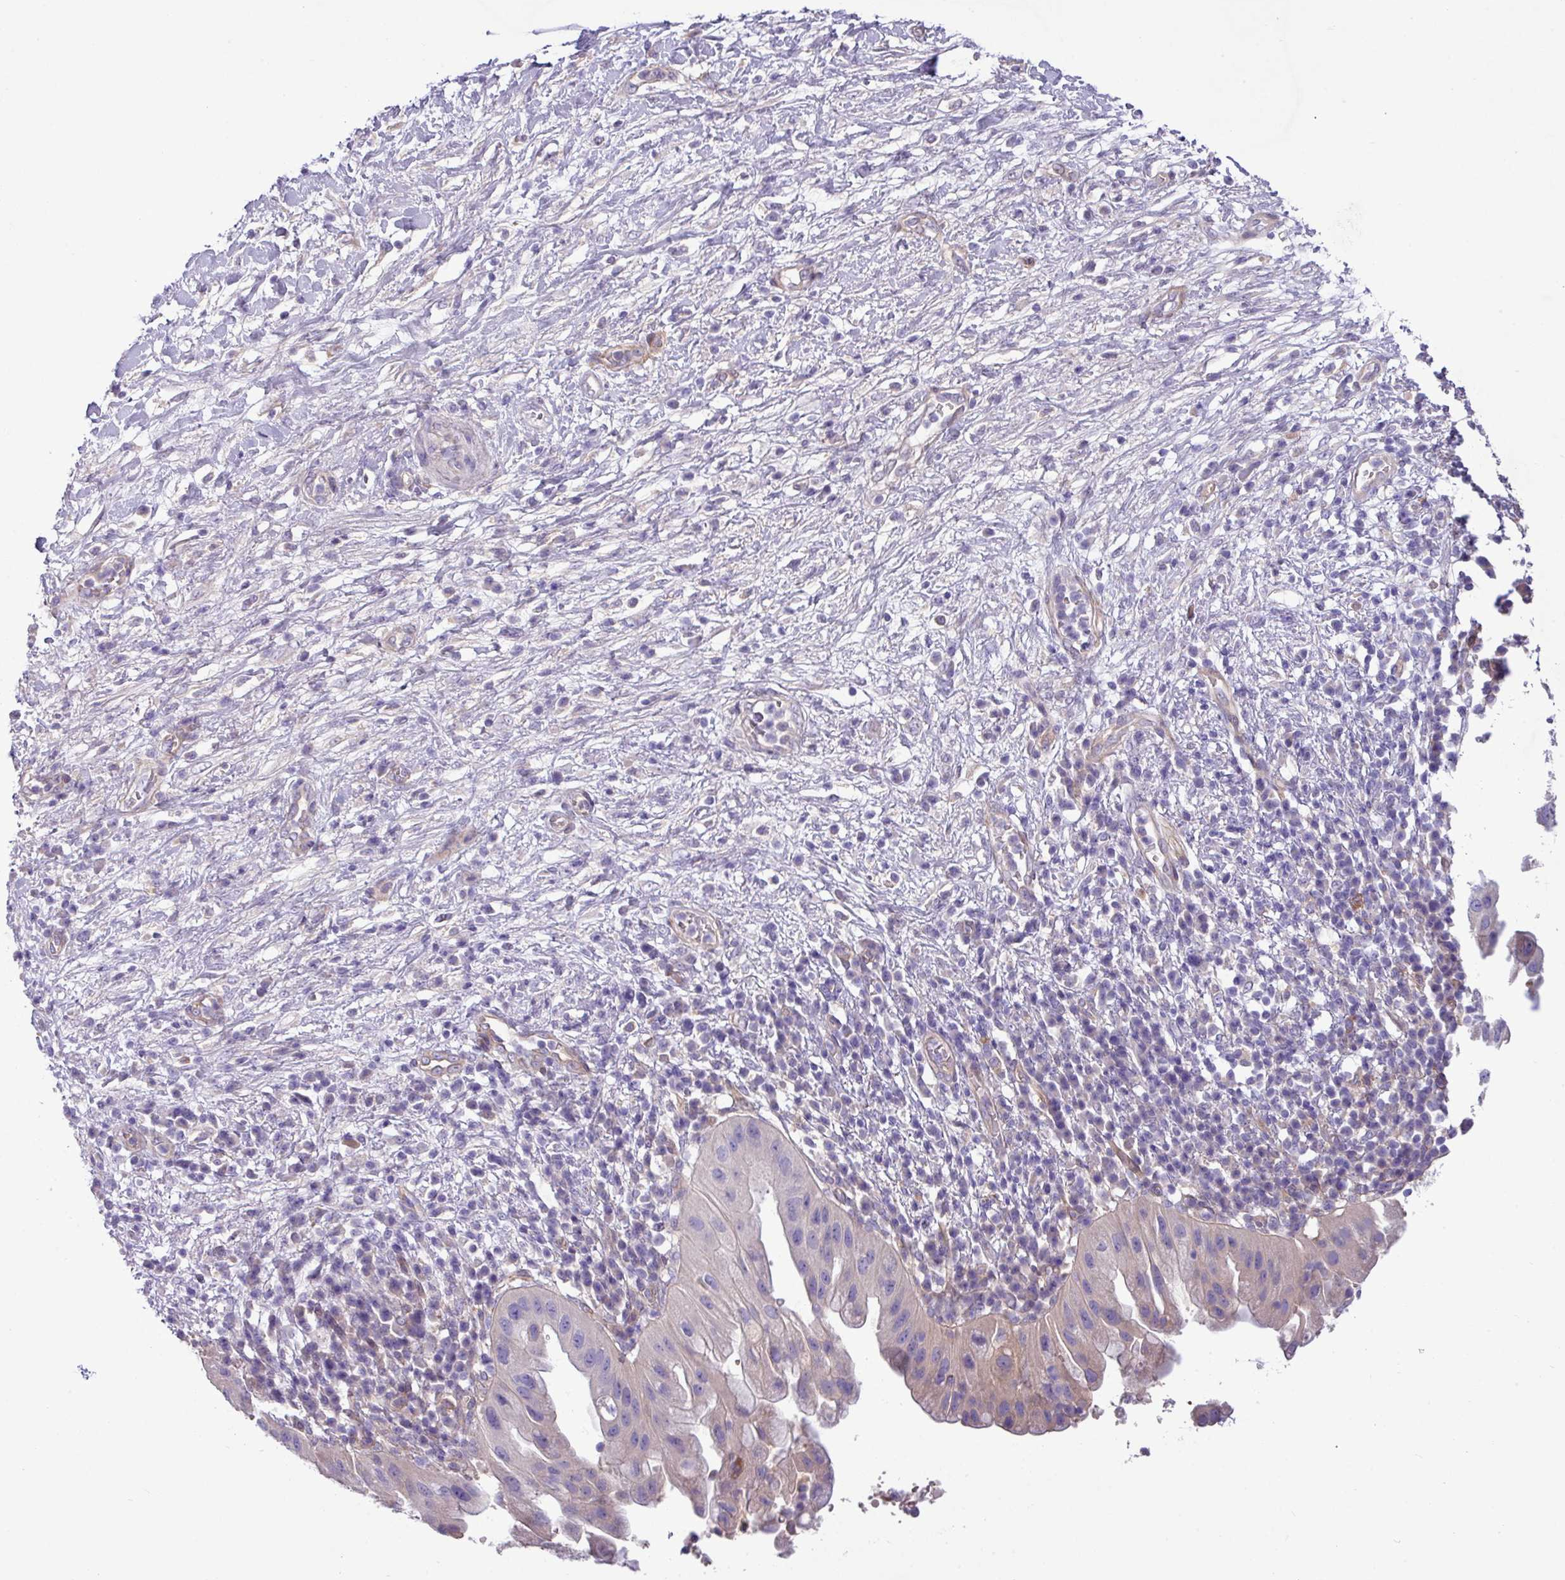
{"staining": {"intensity": "negative", "quantity": "none", "location": "none"}, "tissue": "pancreatic cancer", "cell_type": "Tumor cells", "image_type": "cancer", "snomed": [{"axis": "morphology", "description": "Adenocarcinoma, NOS"}, {"axis": "topography", "description": "Pancreas"}], "caption": "Image shows no protein expression in tumor cells of pancreatic cancer (adenocarcinoma) tissue. Brightfield microscopy of immunohistochemistry stained with DAB (brown) and hematoxylin (blue), captured at high magnification.", "gene": "KIRREL3", "patient": {"sex": "male", "age": 68}}